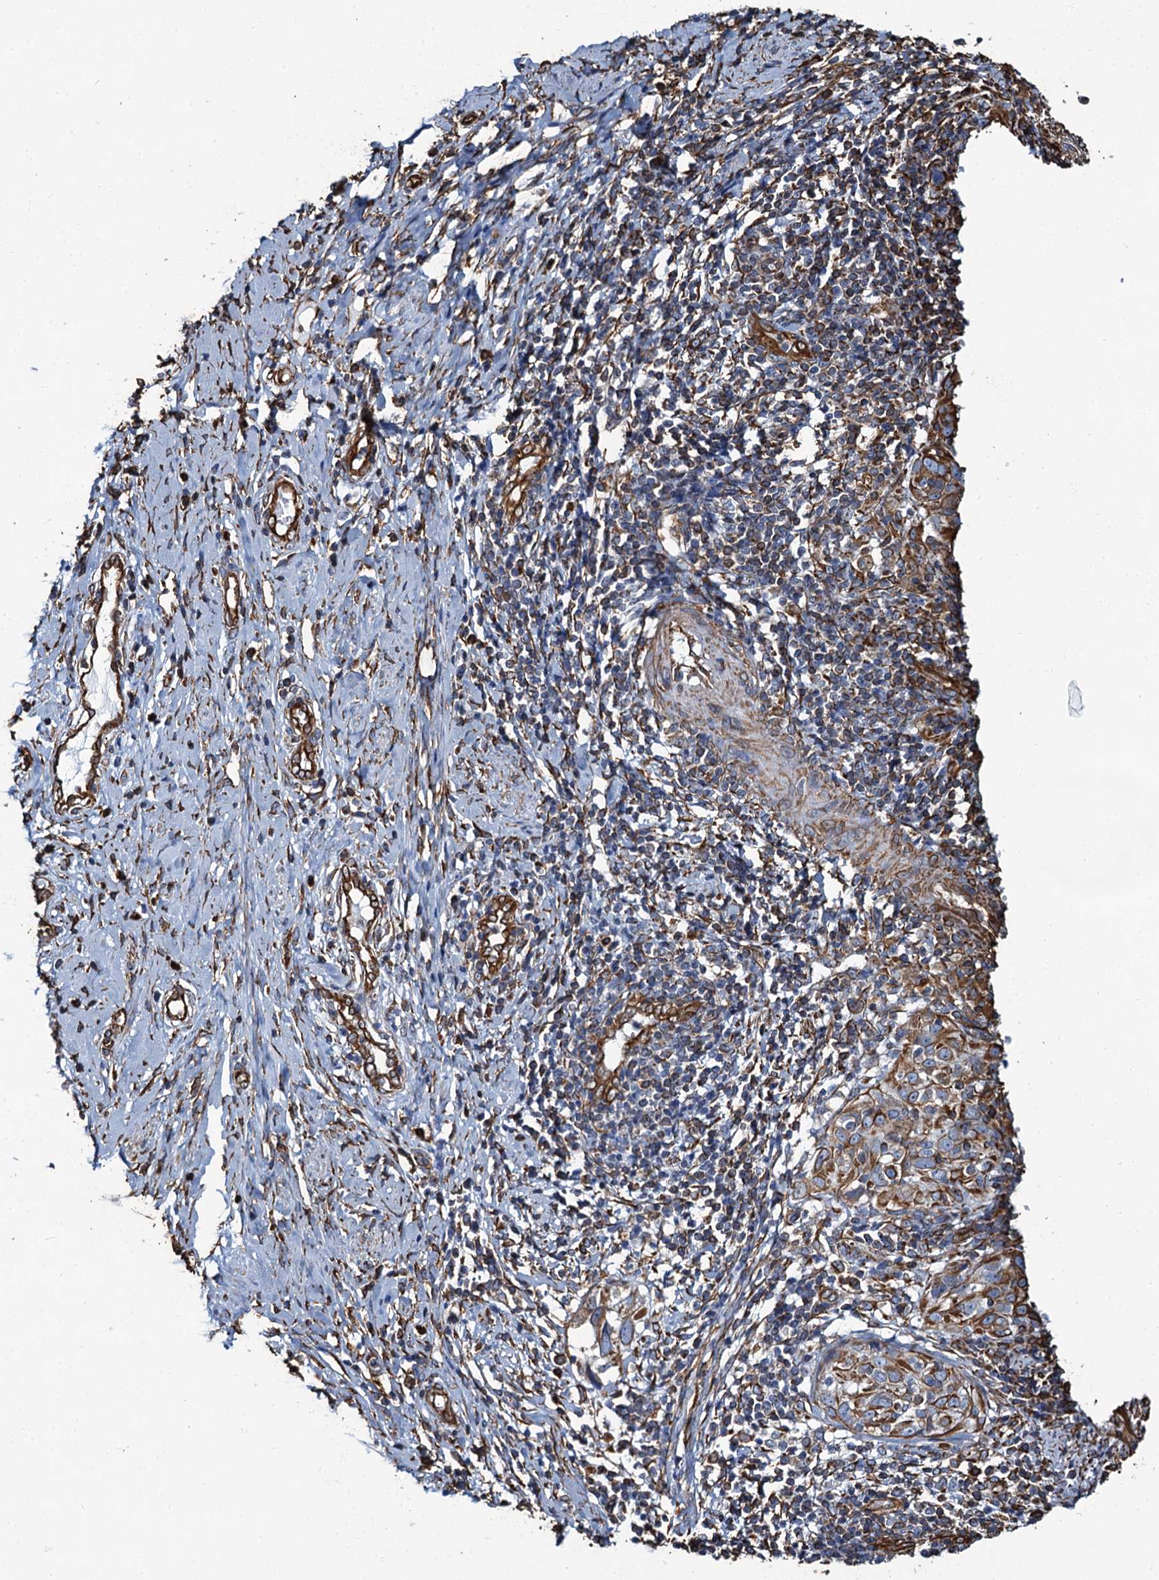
{"staining": {"intensity": "moderate", "quantity": ">75%", "location": "cytoplasmic/membranous"}, "tissue": "cervical cancer", "cell_type": "Tumor cells", "image_type": "cancer", "snomed": [{"axis": "morphology", "description": "Squamous cell carcinoma, NOS"}, {"axis": "topography", "description": "Cervix"}], "caption": "Protein expression analysis of human cervical cancer (squamous cell carcinoma) reveals moderate cytoplasmic/membranous staining in about >75% of tumor cells. The staining was performed using DAB (3,3'-diaminobenzidine), with brown indicating positive protein expression. Nuclei are stained blue with hematoxylin.", "gene": "PGM2", "patient": {"sex": "female", "age": 31}}